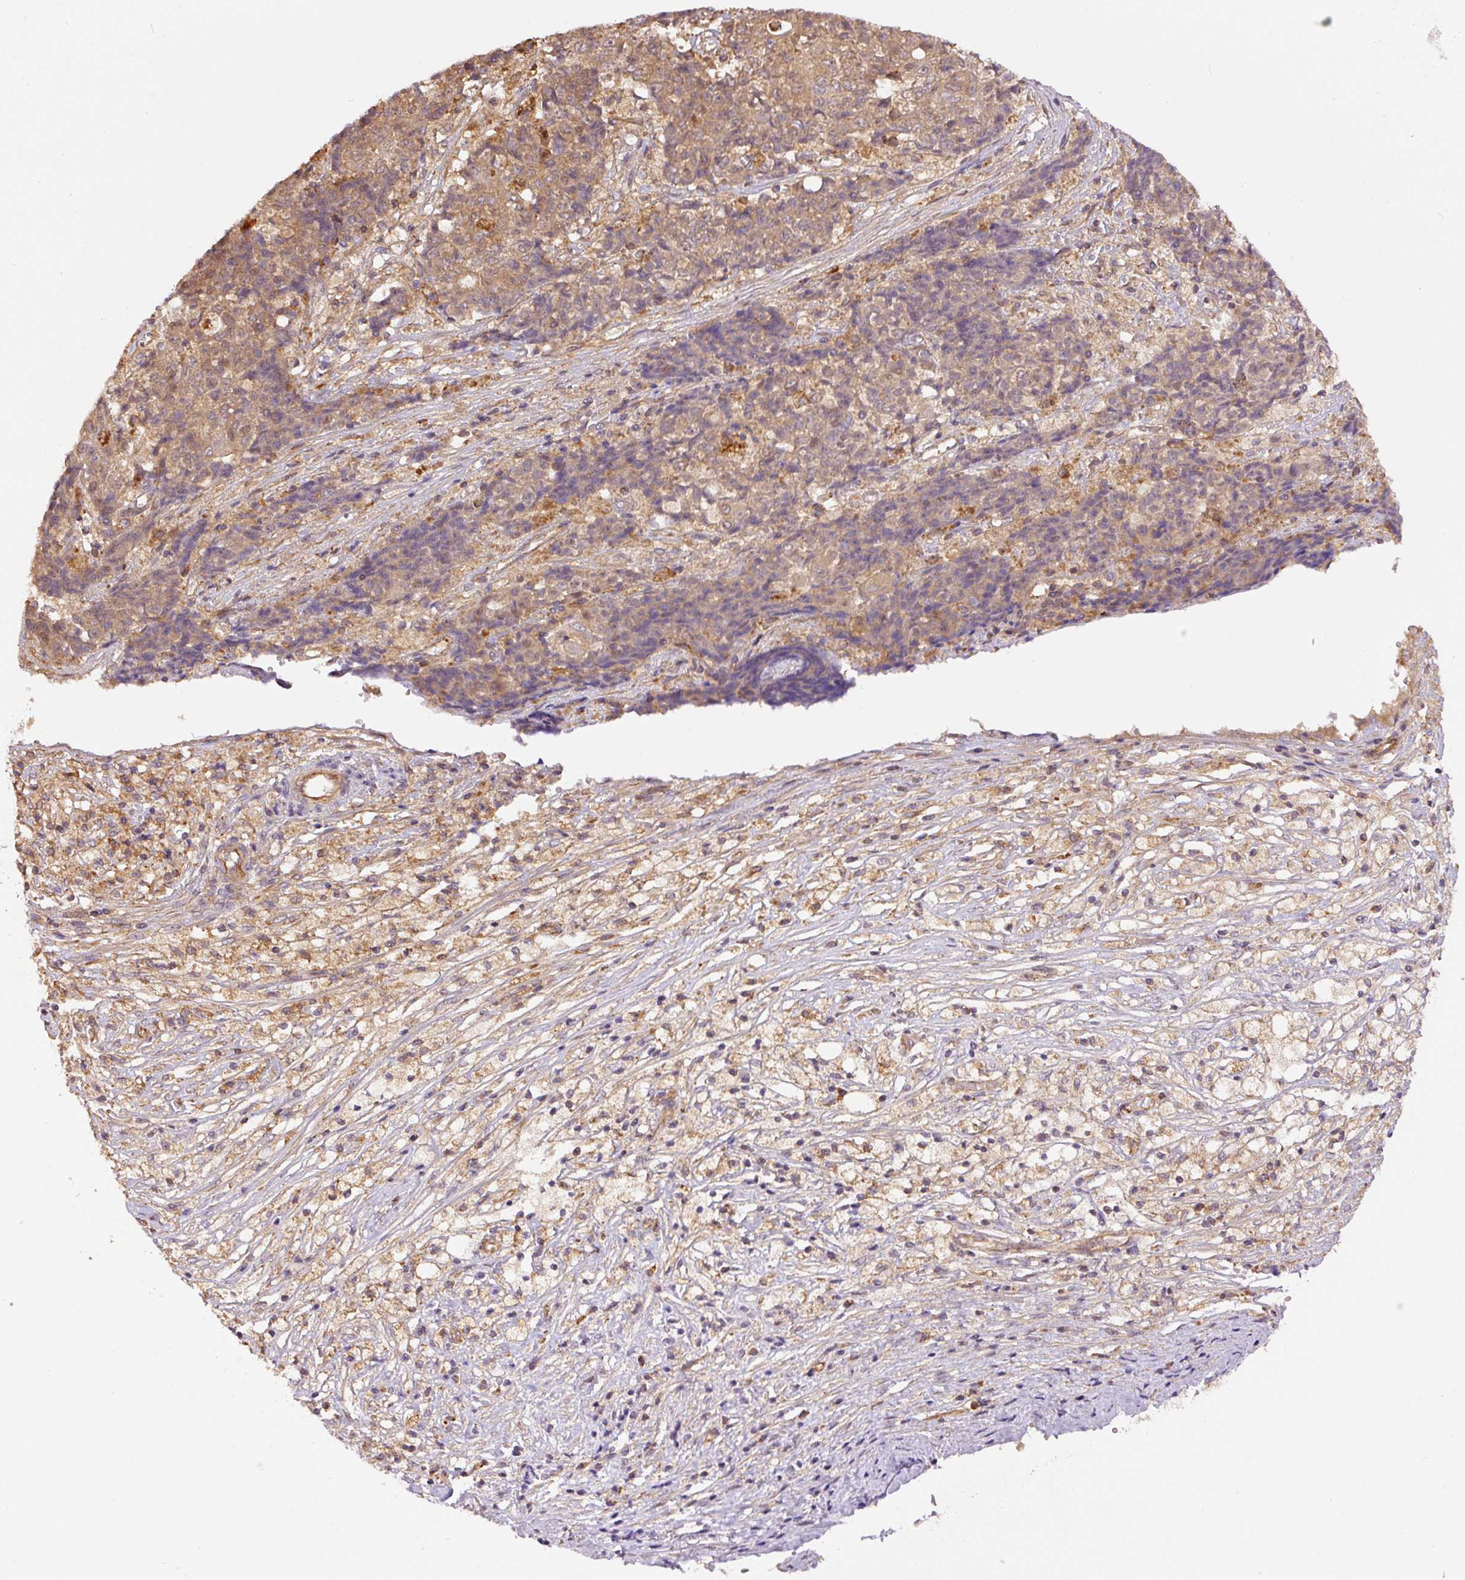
{"staining": {"intensity": "moderate", "quantity": ">75%", "location": "cytoplasmic/membranous"}, "tissue": "ovarian cancer", "cell_type": "Tumor cells", "image_type": "cancer", "snomed": [{"axis": "morphology", "description": "Carcinoma, endometroid"}, {"axis": "topography", "description": "Ovary"}], "caption": "DAB immunohistochemical staining of endometroid carcinoma (ovarian) reveals moderate cytoplasmic/membranous protein positivity in approximately >75% of tumor cells.", "gene": "PCK2", "patient": {"sex": "female", "age": 42}}